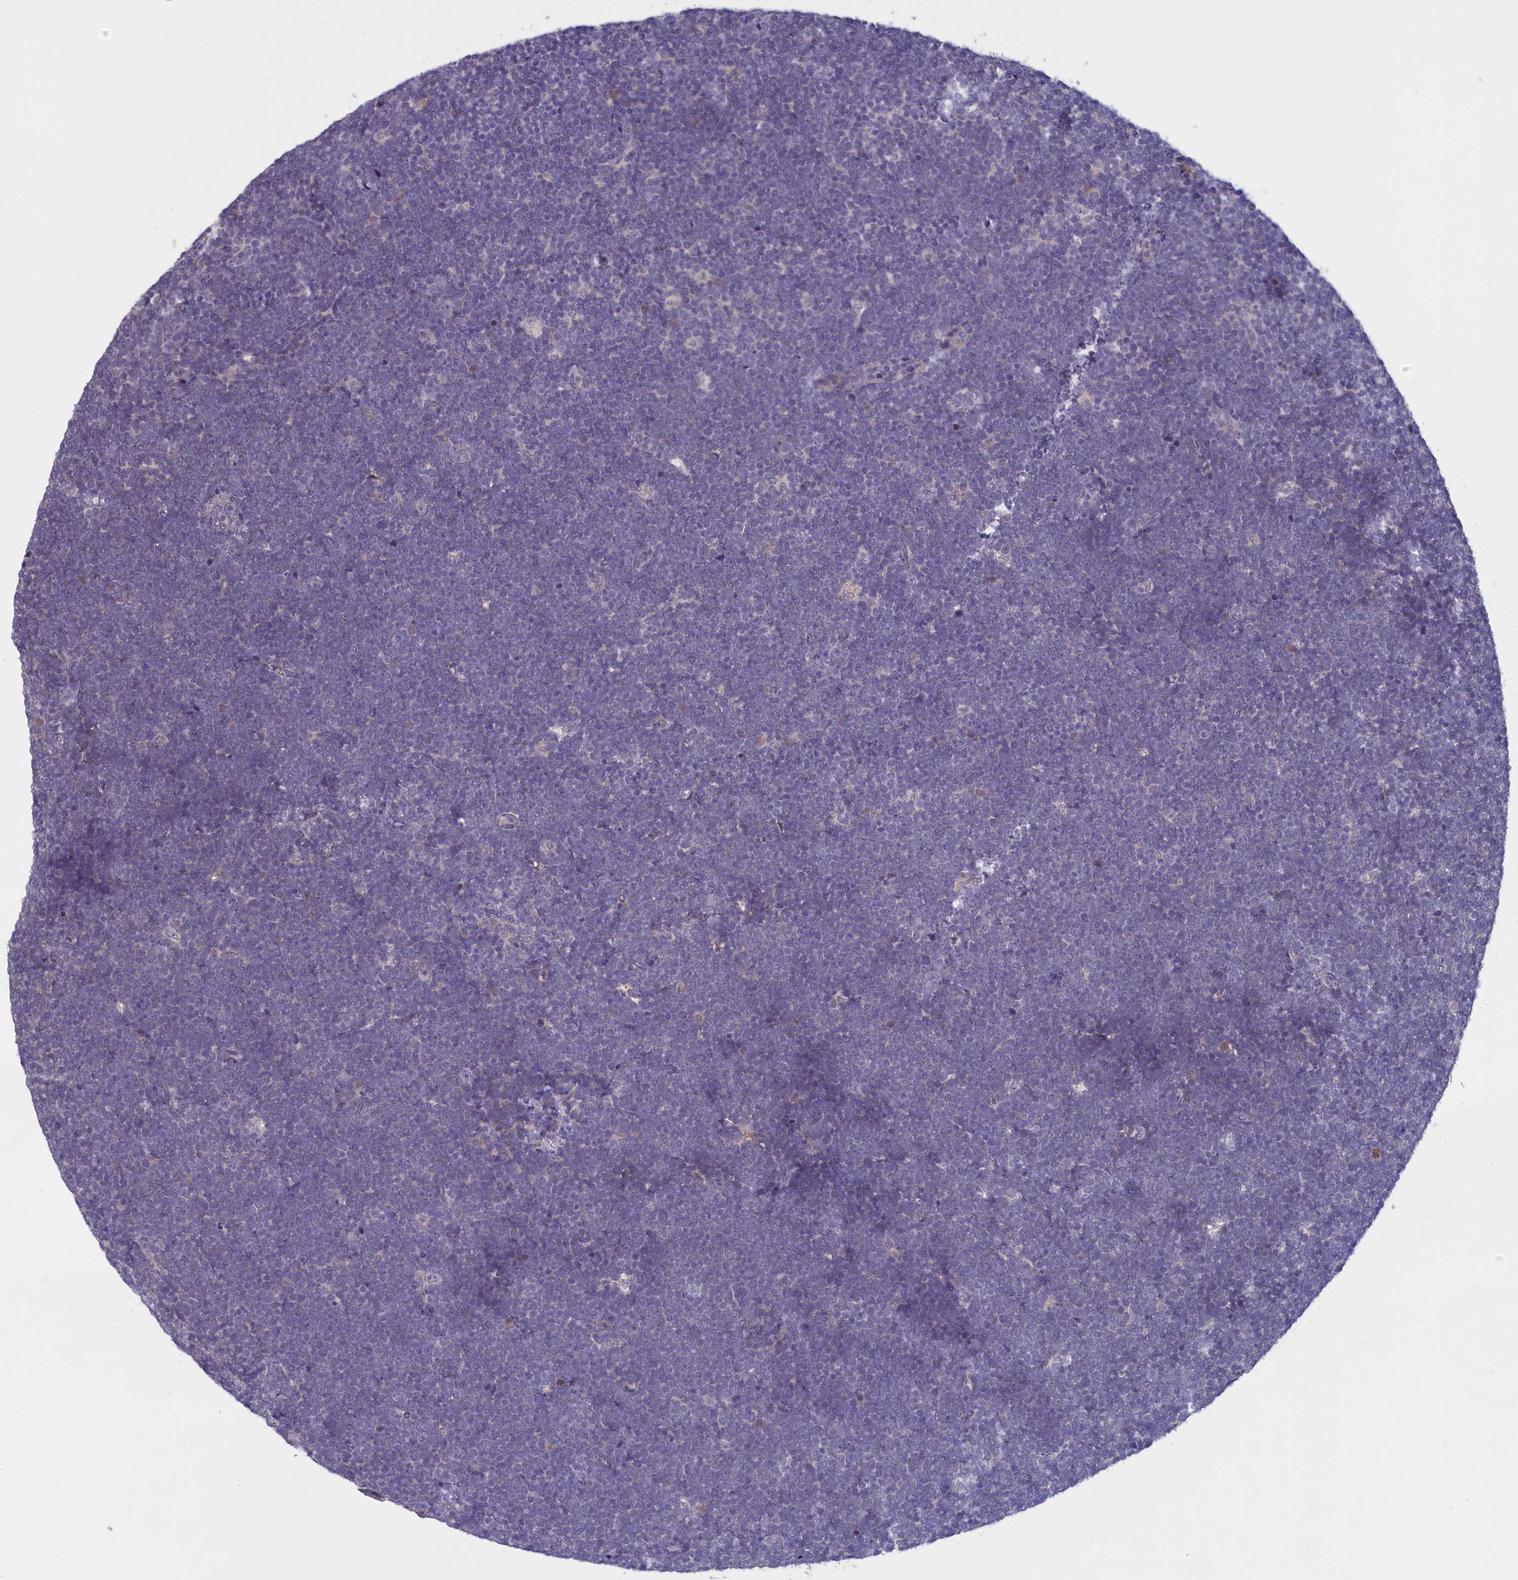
{"staining": {"intensity": "negative", "quantity": "none", "location": "none"}, "tissue": "lymphoma", "cell_type": "Tumor cells", "image_type": "cancer", "snomed": [{"axis": "morphology", "description": "Malignant lymphoma, non-Hodgkin's type, High grade"}, {"axis": "topography", "description": "Lymph node"}], "caption": "Protein analysis of malignant lymphoma, non-Hodgkin's type (high-grade) exhibits no significant staining in tumor cells.", "gene": "UCHL3", "patient": {"sex": "male", "age": 13}}